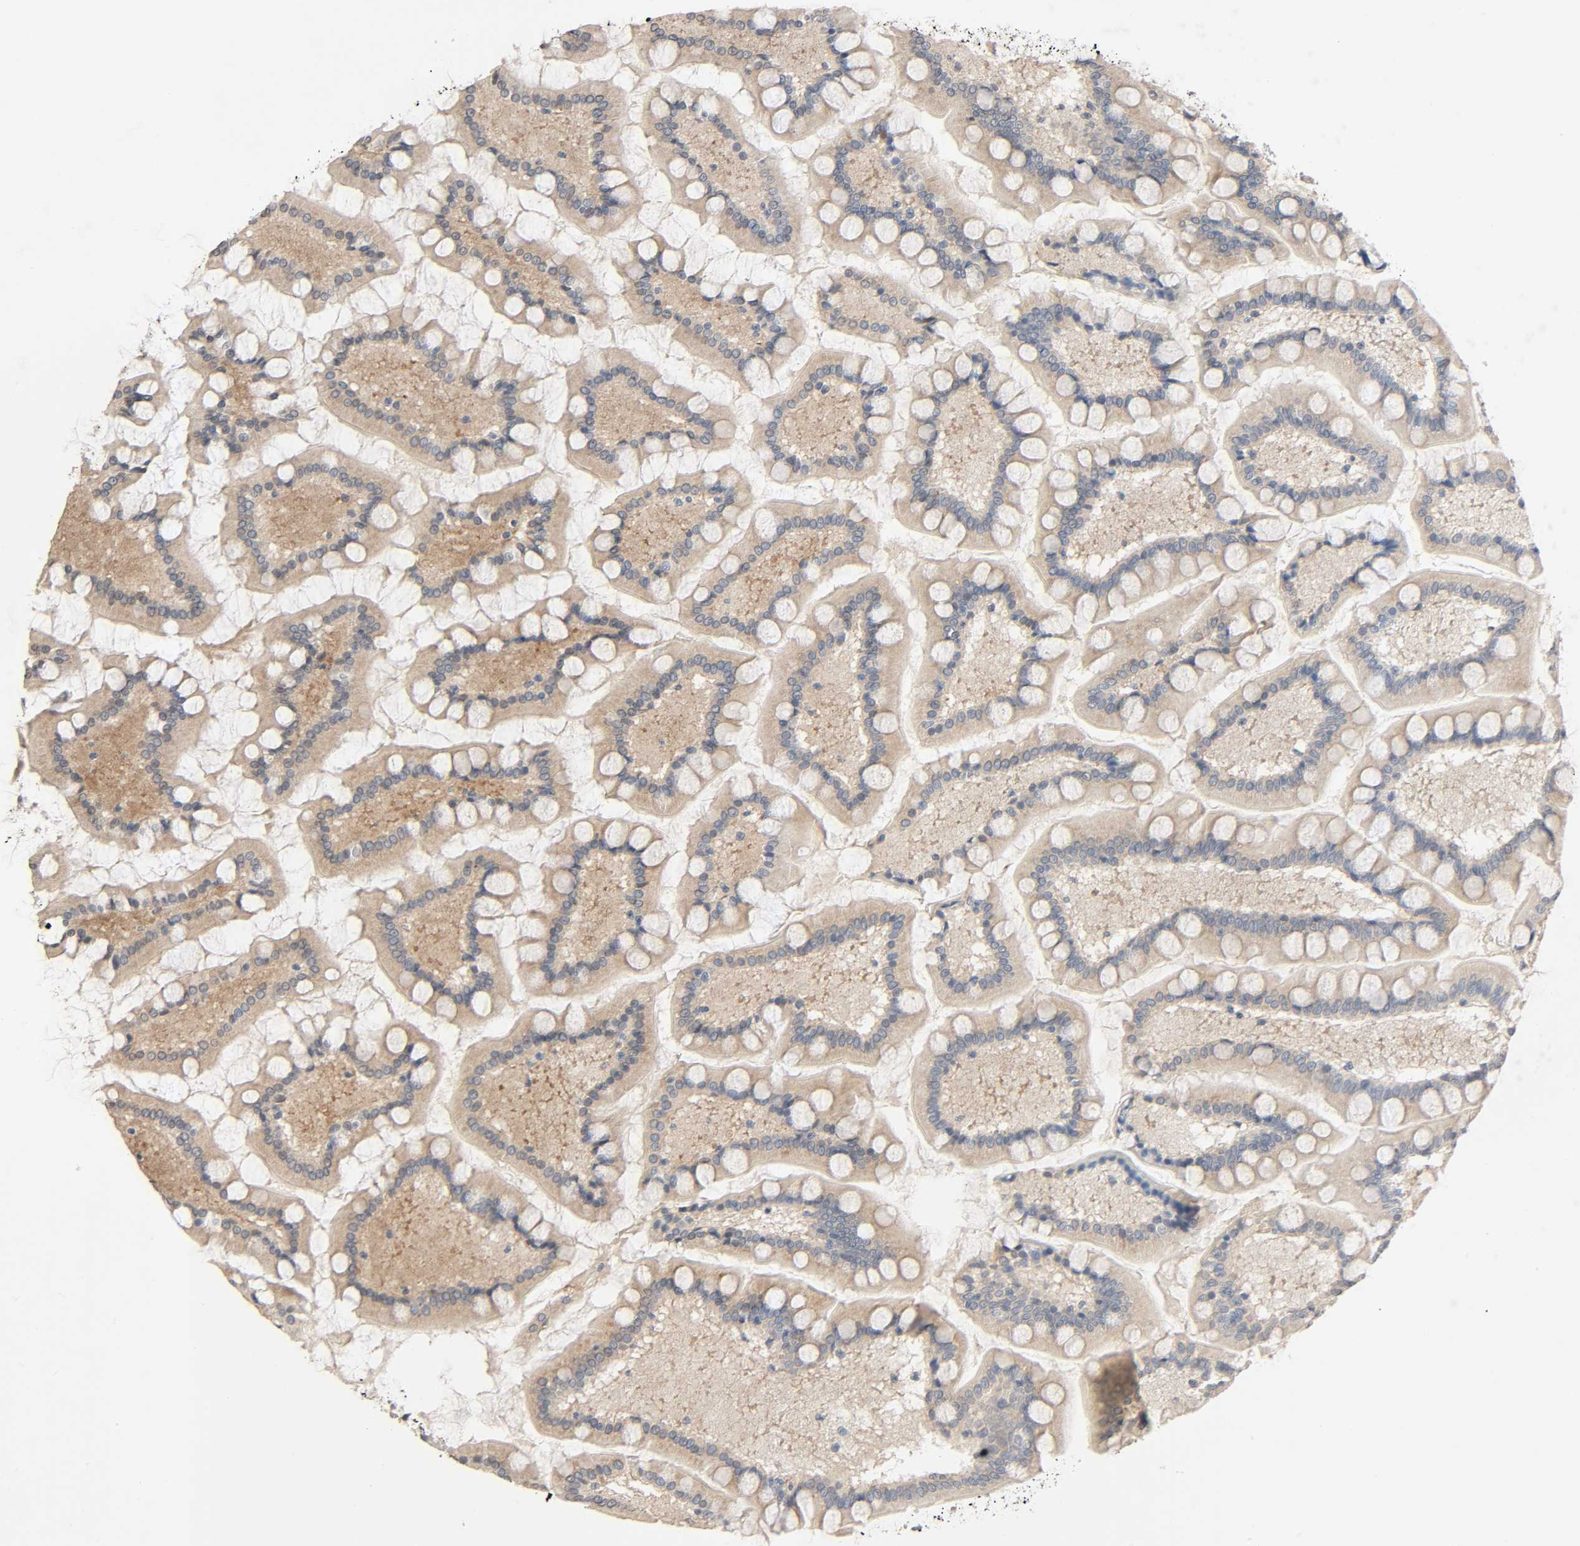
{"staining": {"intensity": "weak", "quantity": ">75%", "location": "cytoplasmic/membranous"}, "tissue": "small intestine", "cell_type": "Glandular cells", "image_type": "normal", "snomed": [{"axis": "morphology", "description": "Normal tissue, NOS"}, {"axis": "topography", "description": "Small intestine"}], "caption": "Immunohistochemical staining of unremarkable human small intestine exhibits low levels of weak cytoplasmic/membranous staining in about >75% of glandular cells. Nuclei are stained in blue.", "gene": "PTK2", "patient": {"sex": "male", "age": 41}}